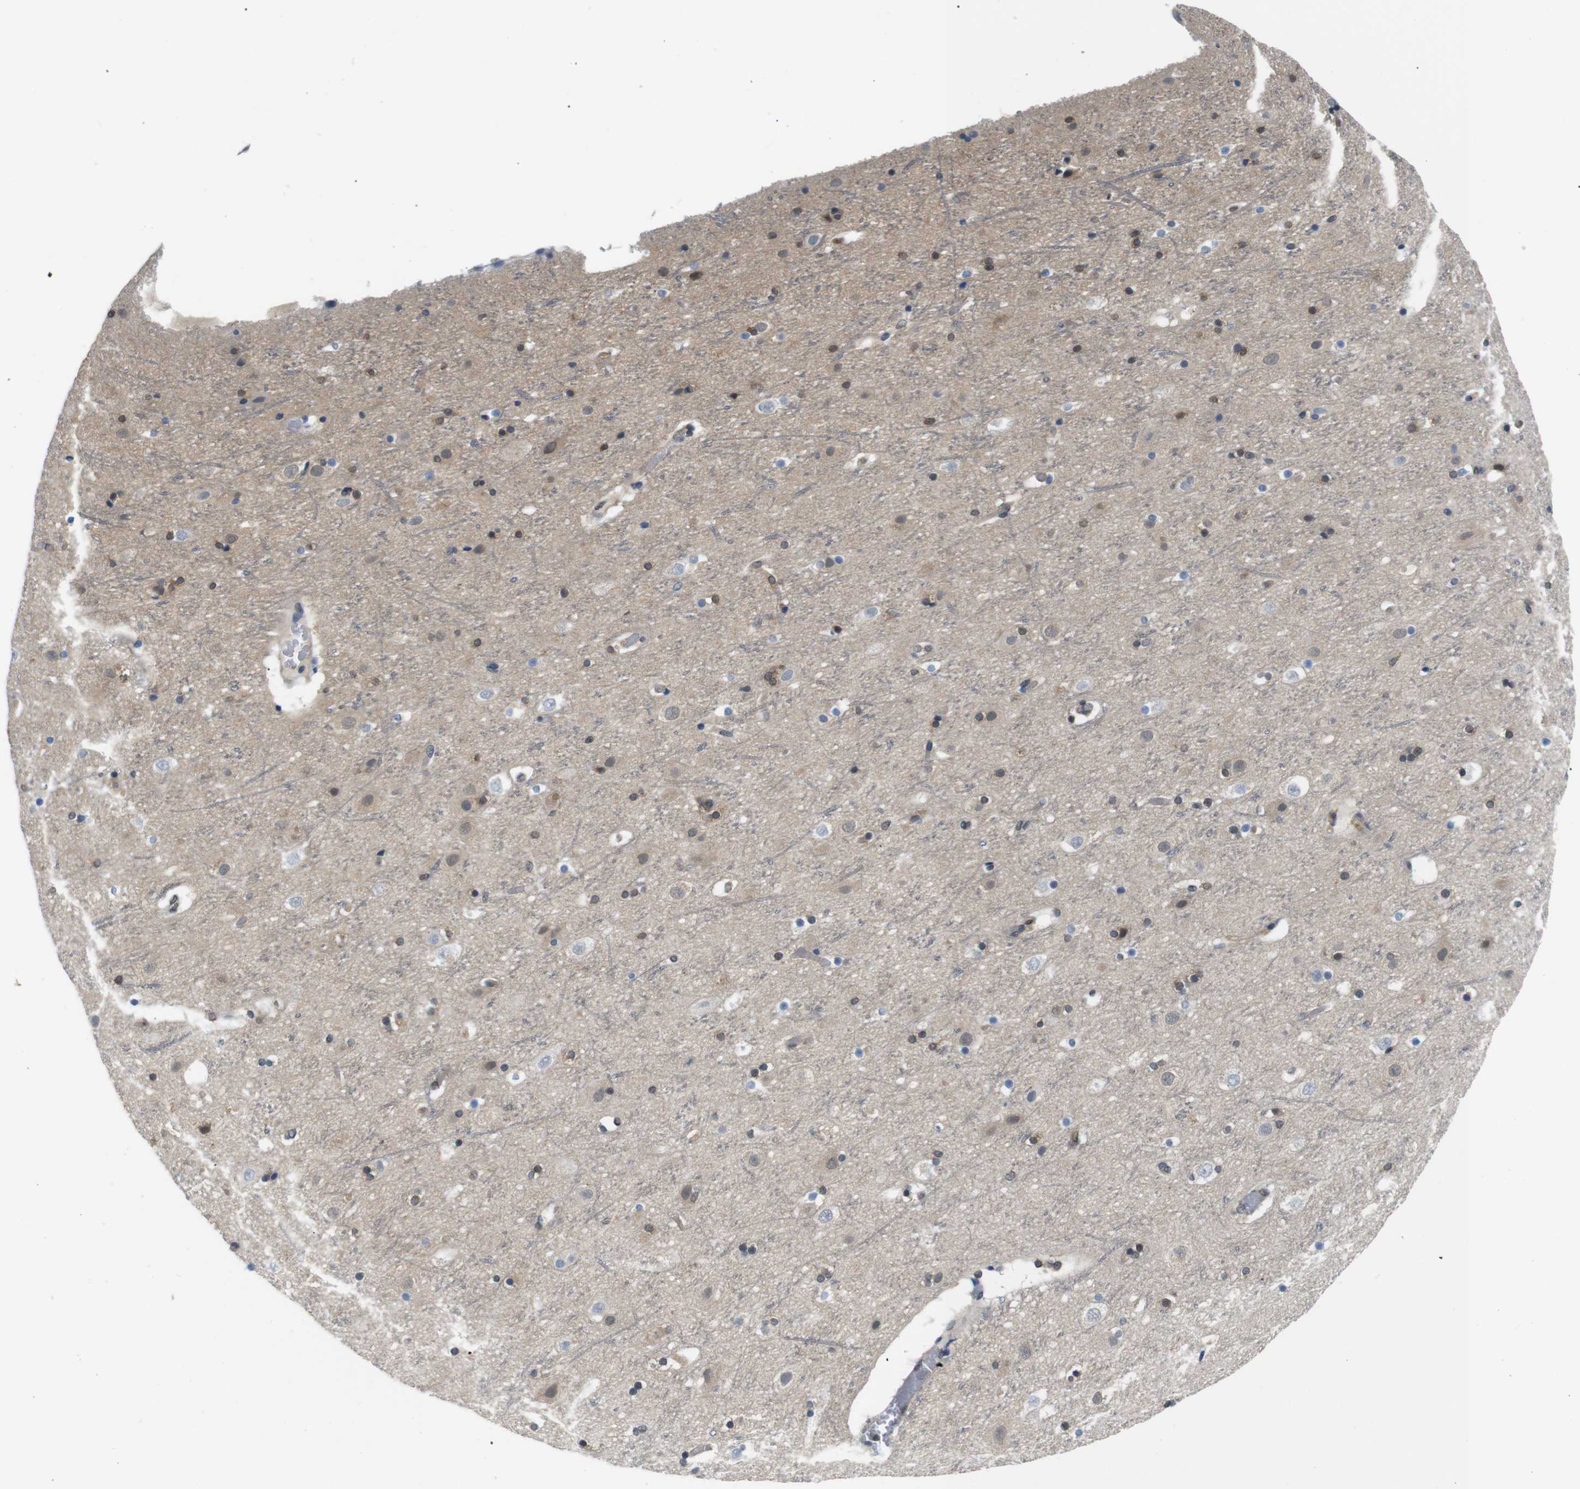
{"staining": {"intensity": "weak", "quantity": "25%-75%", "location": "cytoplasmic/membranous"}, "tissue": "cerebral cortex", "cell_type": "Endothelial cells", "image_type": "normal", "snomed": [{"axis": "morphology", "description": "Normal tissue, NOS"}, {"axis": "topography", "description": "Cerebral cortex"}], "caption": "Brown immunohistochemical staining in unremarkable cerebral cortex exhibits weak cytoplasmic/membranous expression in about 25%-75% of endothelial cells. Using DAB (brown) and hematoxylin (blue) stains, captured at high magnification using brightfield microscopy.", "gene": "UBXN1", "patient": {"sex": "male", "age": 45}}